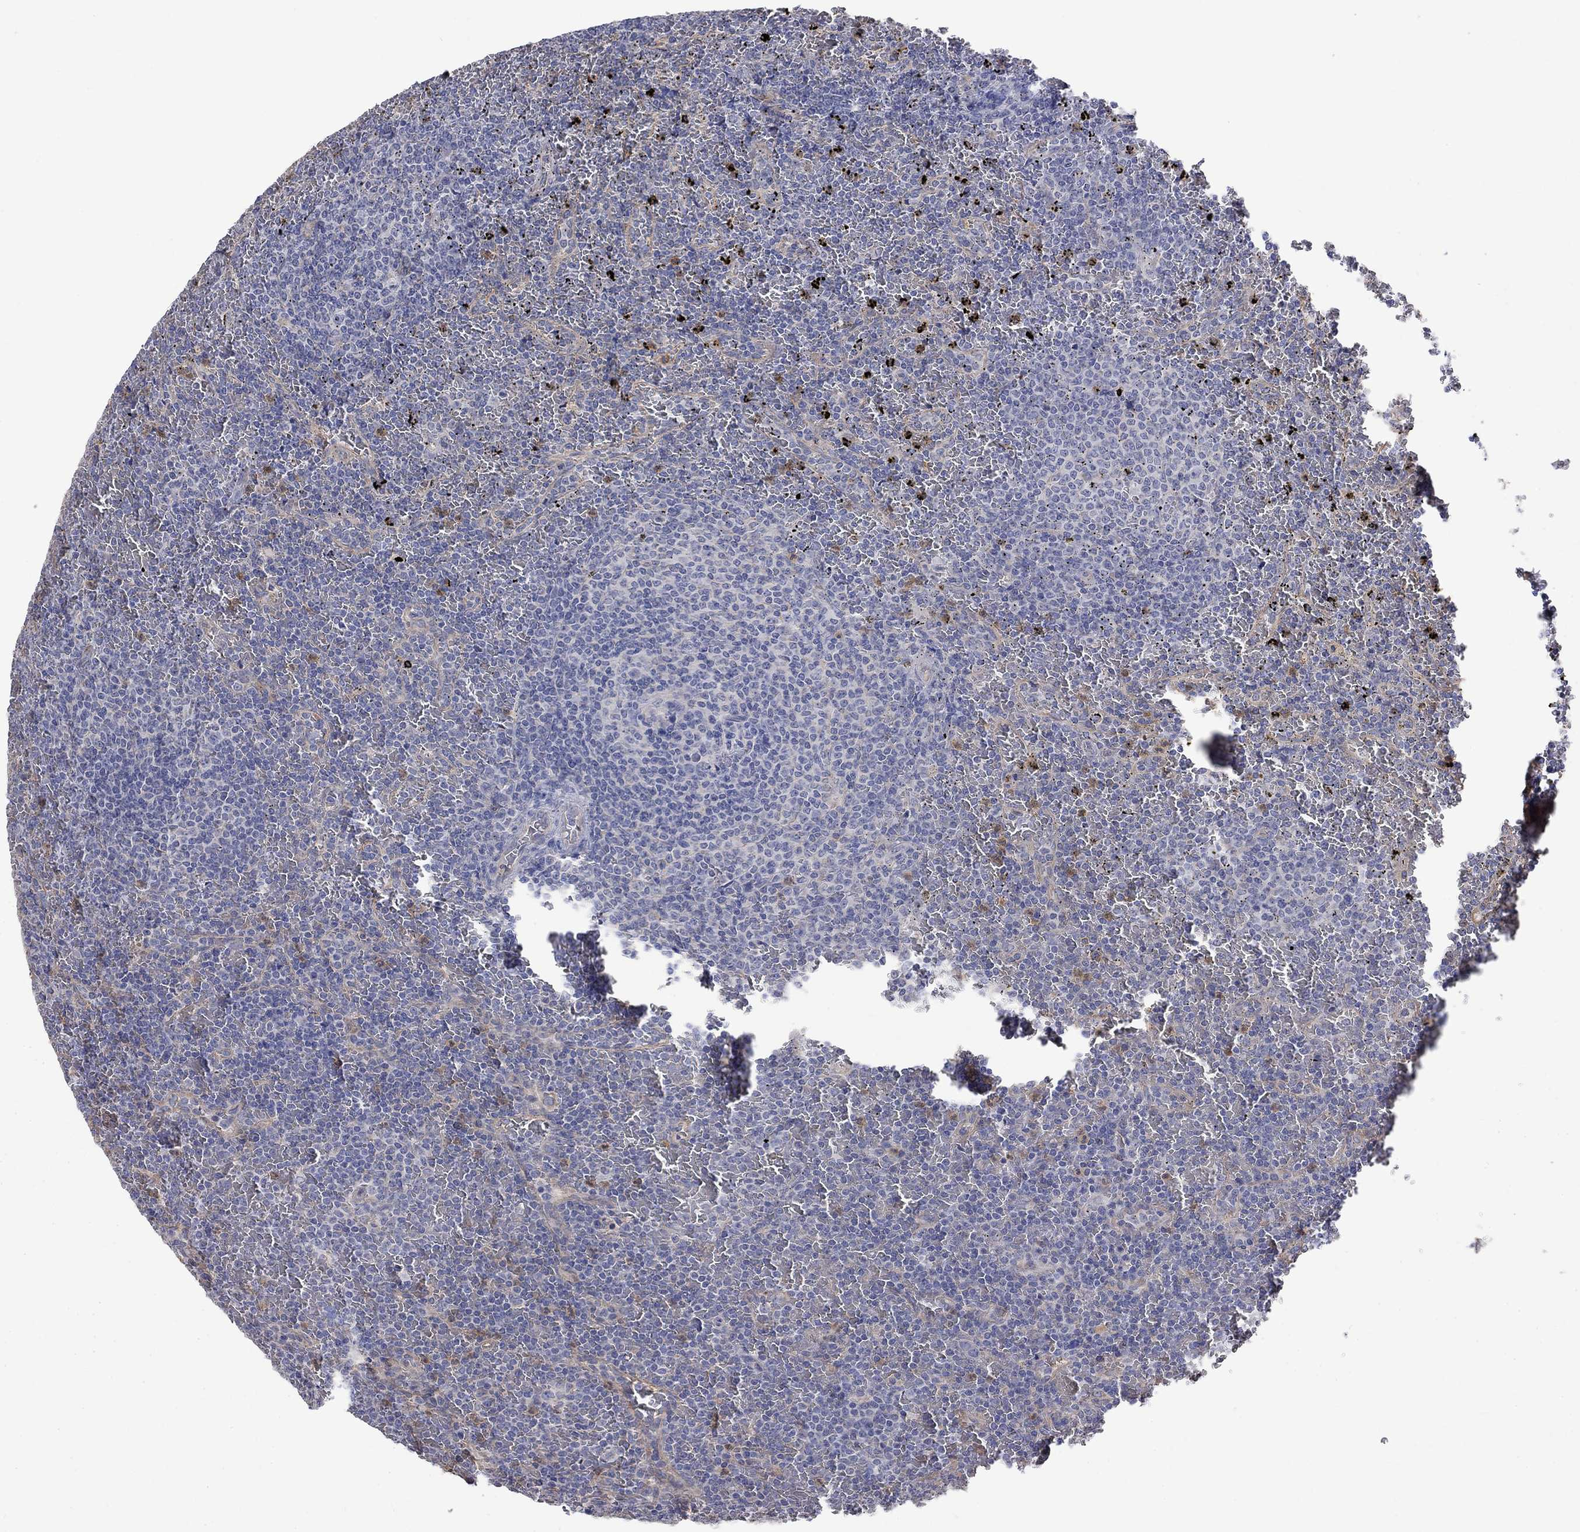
{"staining": {"intensity": "negative", "quantity": "none", "location": "none"}, "tissue": "lymphoma", "cell_type": "Tumor cells", "image_type": "cancer", "snomed": [{"axis": "morphology", "description": "Malignant lymphoma, non-Hodgkin's type, Low grade"}, {"axis": "topography", "description": "Spleen"}], "caption": "A micrograph of human malignant lymphoma, non-Hodgkin's type (low-grade) is negative for staining in tumor cells.", "gene": "CAMKK2", "patient": {"sex": "female", "age": 77}}